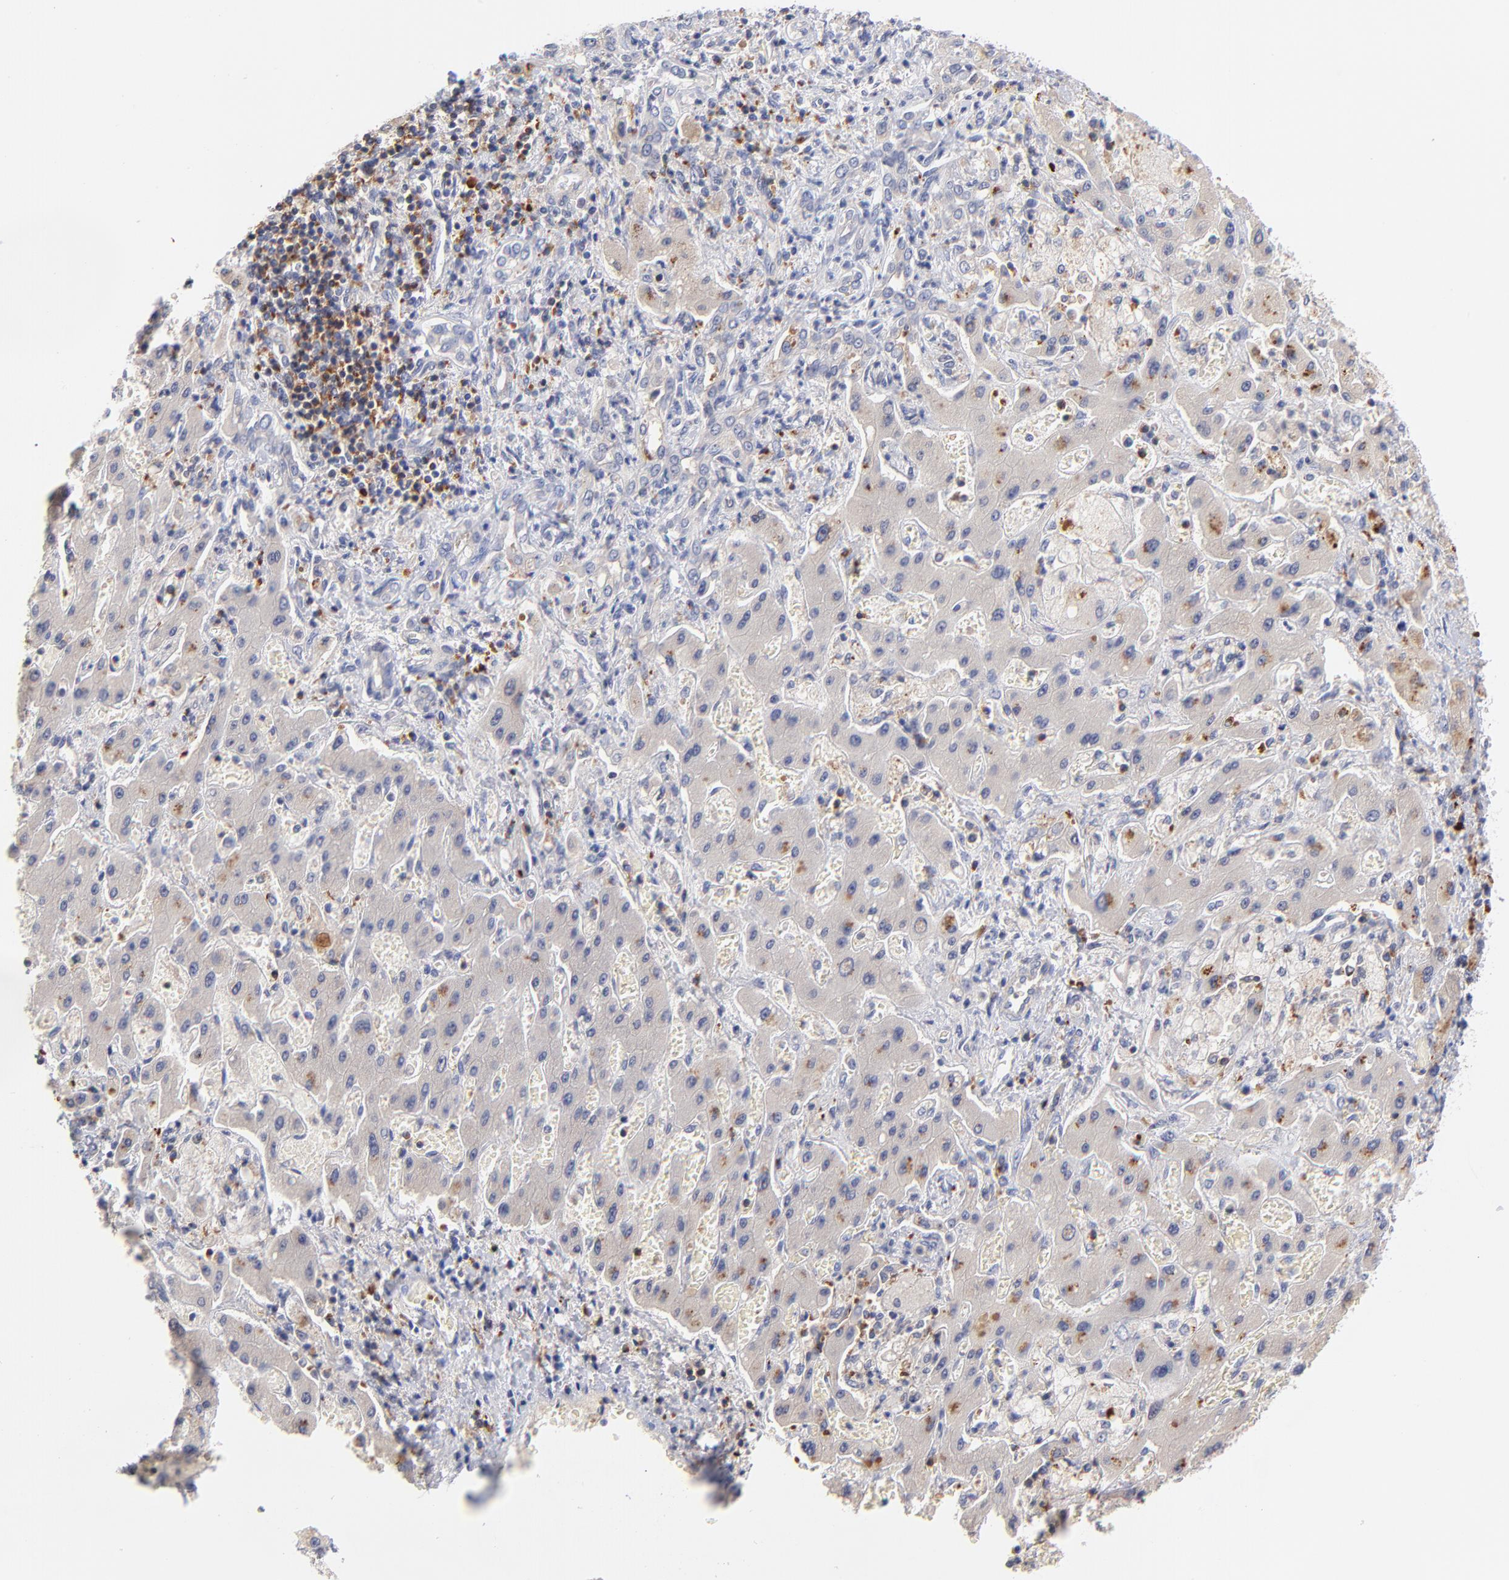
{"staining": {"intensity": "moderate", "quantity": "25%-75%", "location": "cytoplasmic/membranous"}, "tissue": "liver cancer", "cell_type": "Tumor cells", "image_type": "cancer", "snomed": [{"axis": "morphology", "description": "Cholangiocarcinoma"}, {"axis": "topography", "description": "Liver"}], "caption": "Immunohistochemical staining of liver cancer exhibits medium levels of moderate cytoplasmic/membranous staining in approximately 25%-75% of tumor cells.", "gene": "KREMEN2", "patient": {"sex": "male", "age": 50}}